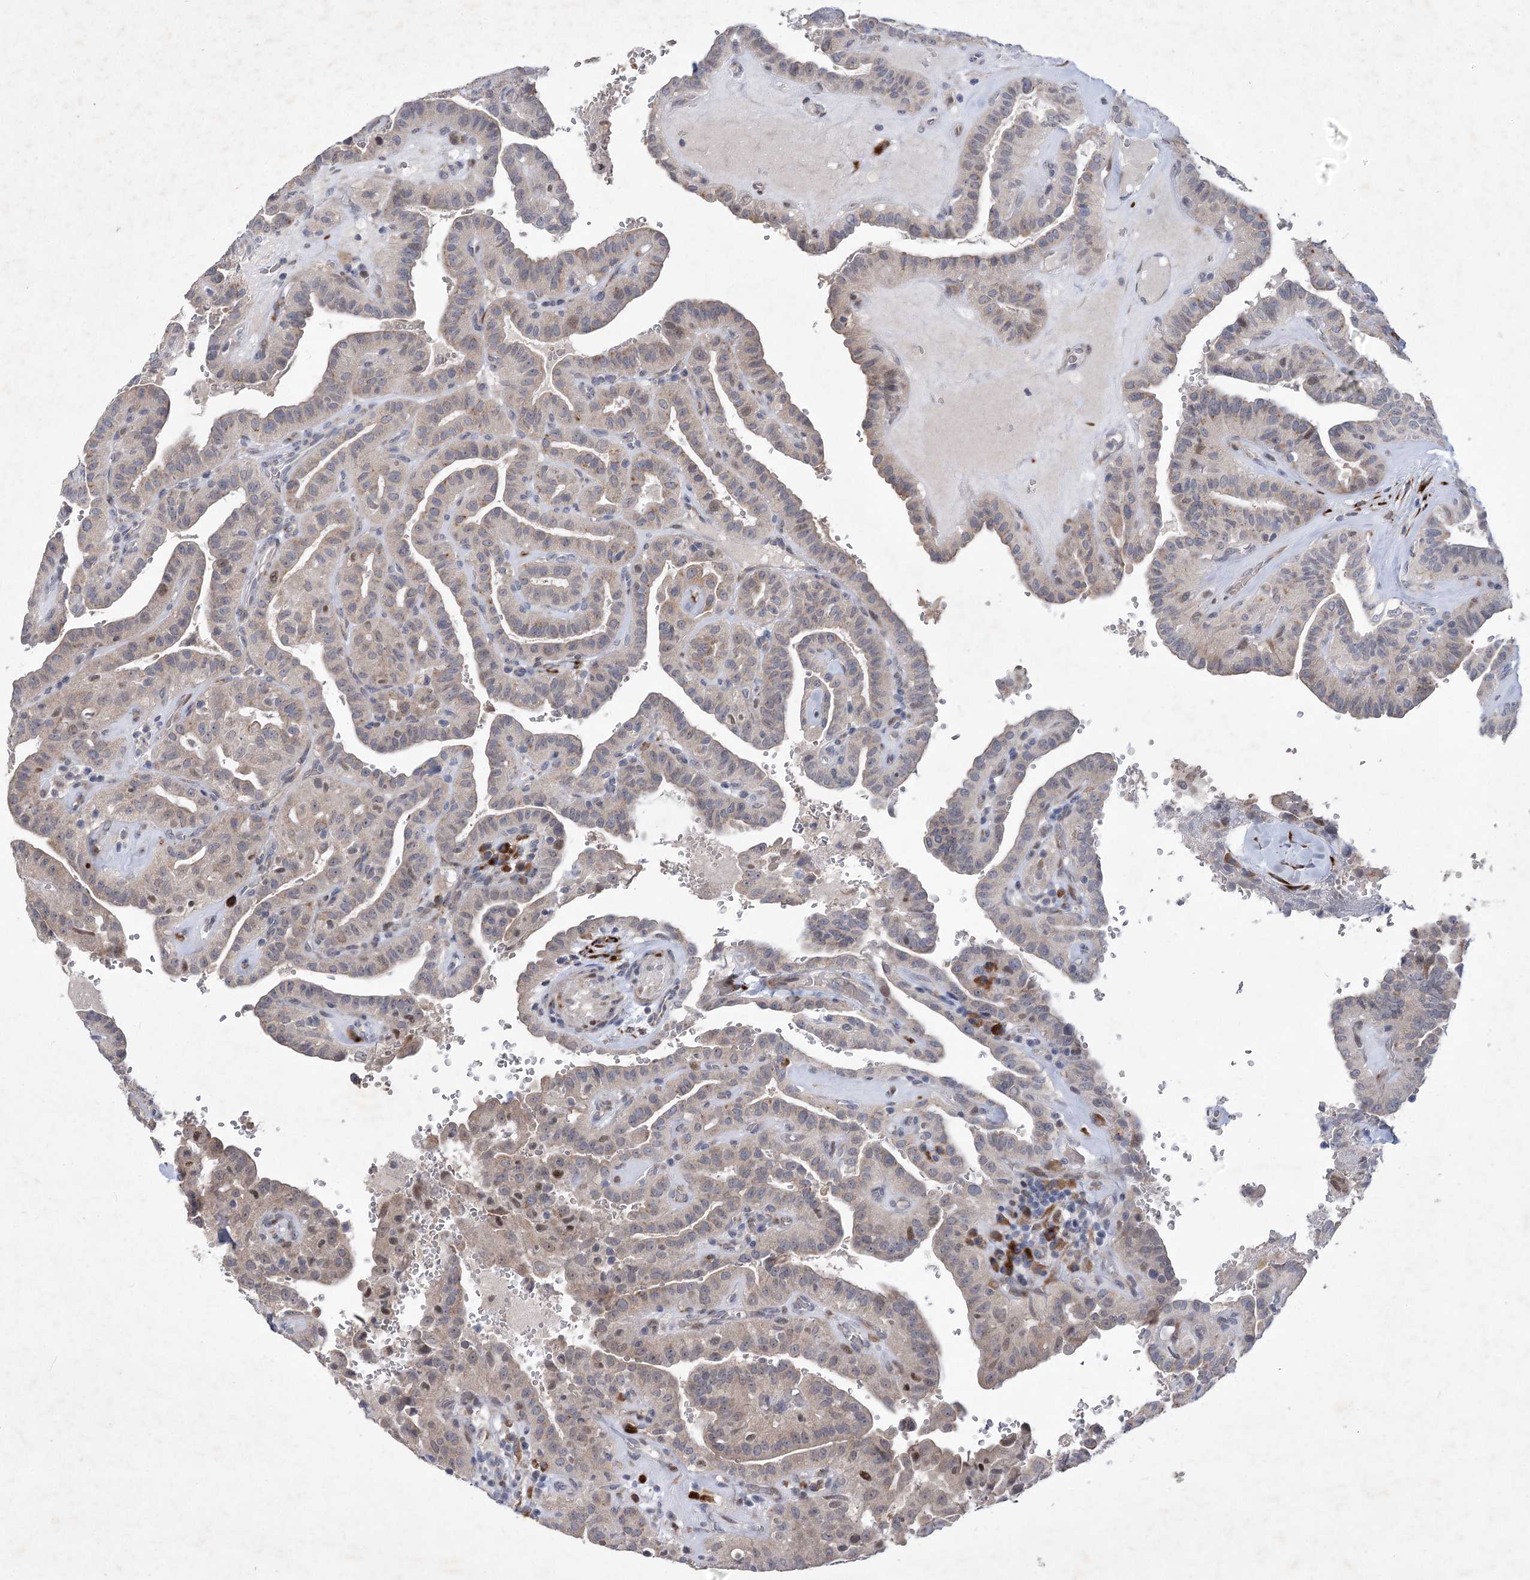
{"staining": {"intensity": "weak", "quantity": "<25%", "location": "cytoplasmic/membranous"}, "tissue": "thyroid cancer", "cell_type": "Tumor cells", "image_type": "cancer", "snomed": [{"axis": "morphology", "description": "Papillary adenocarcinoma, NOS"}, {"axis": "topography", "description": "Thyroid gland"}], "caption": "High magnification brightfield microscopy of thyroid cancer stained with DAB (3,3'-diaminobenzidine) (brown) and counterstained with hematoxylin (blue): tumor cells show no significant positivity.", "gene": "GCNT4", "patient": {"sex": "male", "age": 77}}